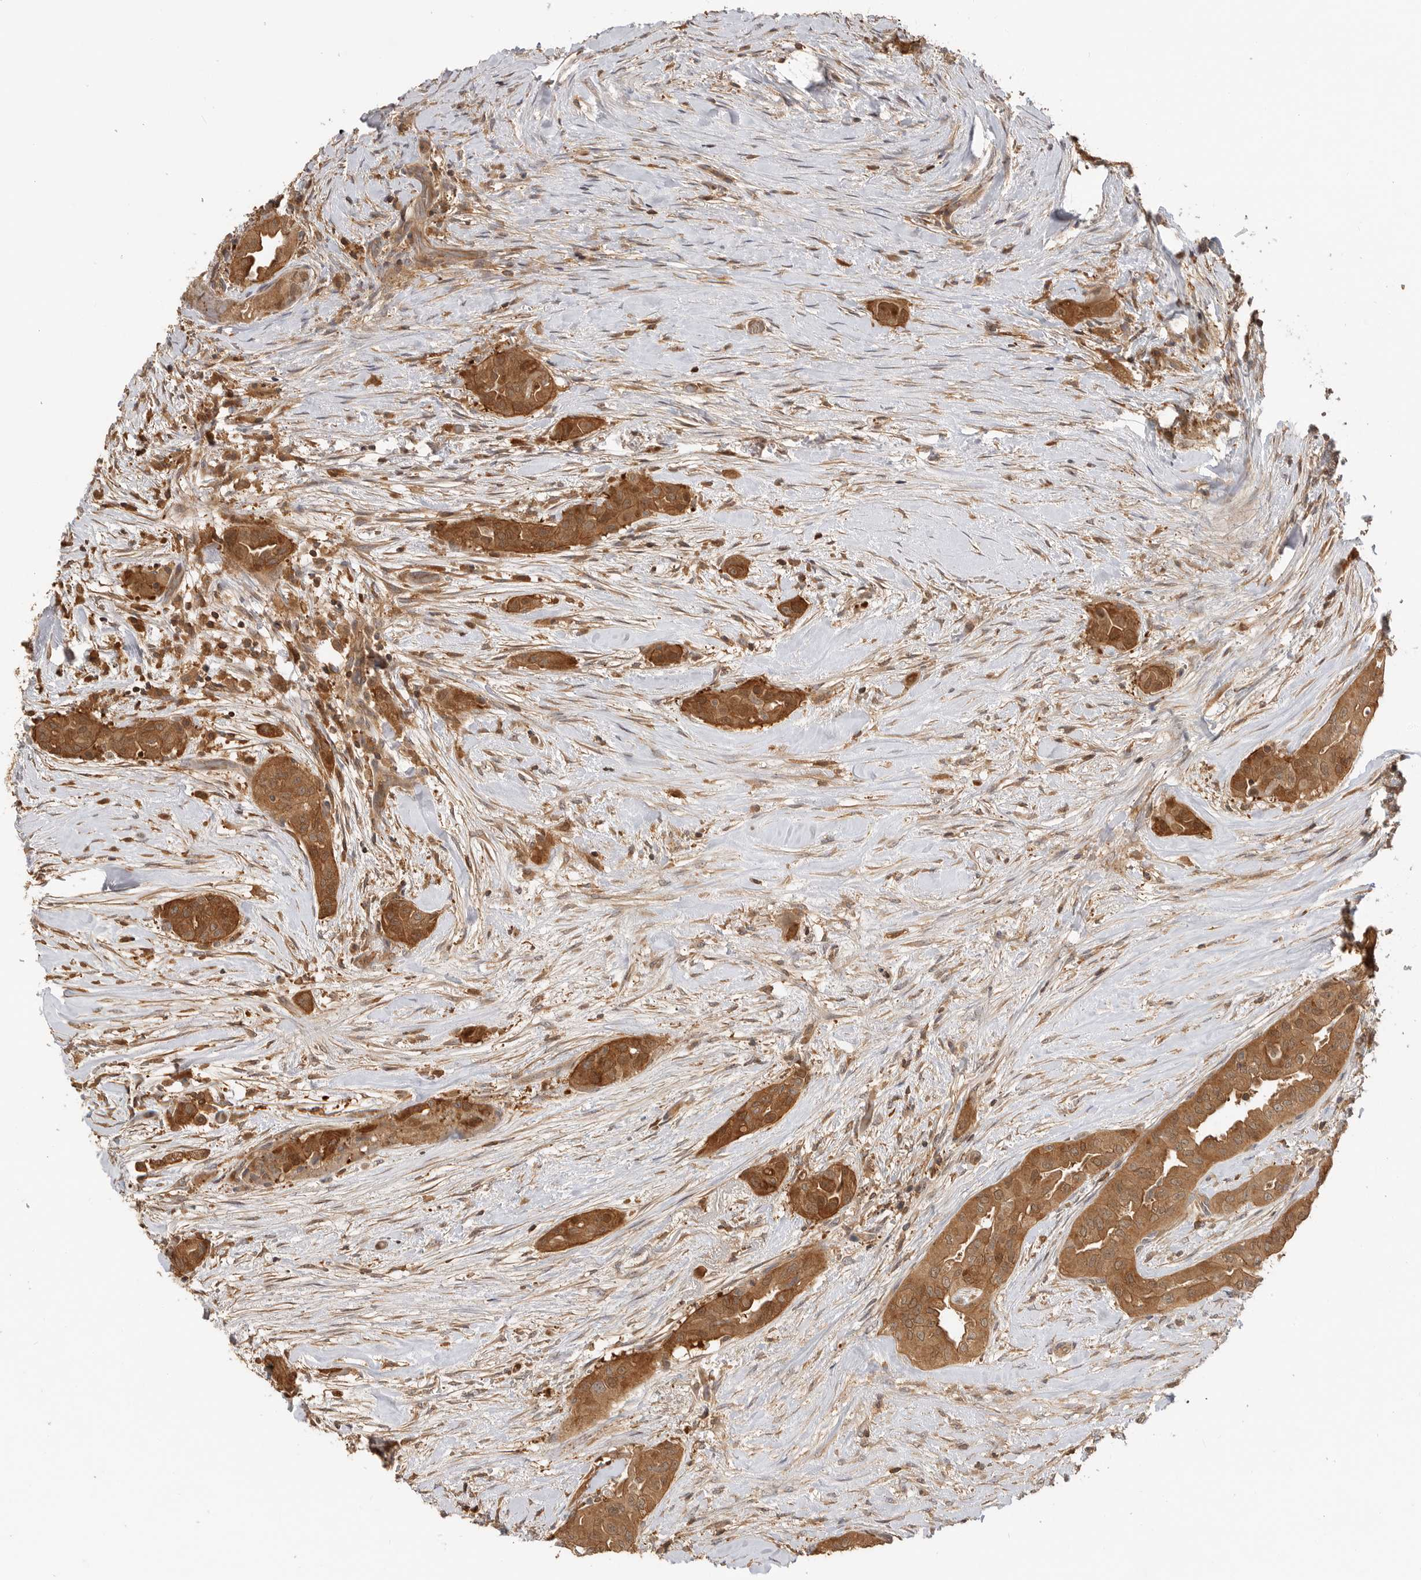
{"staining": {"intensity": "strong", "quantity": ">75%", "location": "cytoplasmic/membranous"}, "tissue": "thyroid cancer", "cell_type": "Tumor cells", "image_type": "cancer", "snomed": [{"axis": "morphology", "description": "Papillary adenocarcinoma, NOS"}, {"axis": "topography", "description": "Thyroid gland"}], "caption": "Immunohistochemical staining of papillary adenocarcinoma (thyroid) reveals high levels of strong cytoplasmic/membranous protein positivity in about >75% of tumor cells.", "gene": "CLDN12", "patient": {"sex": "female", "age": 59}}